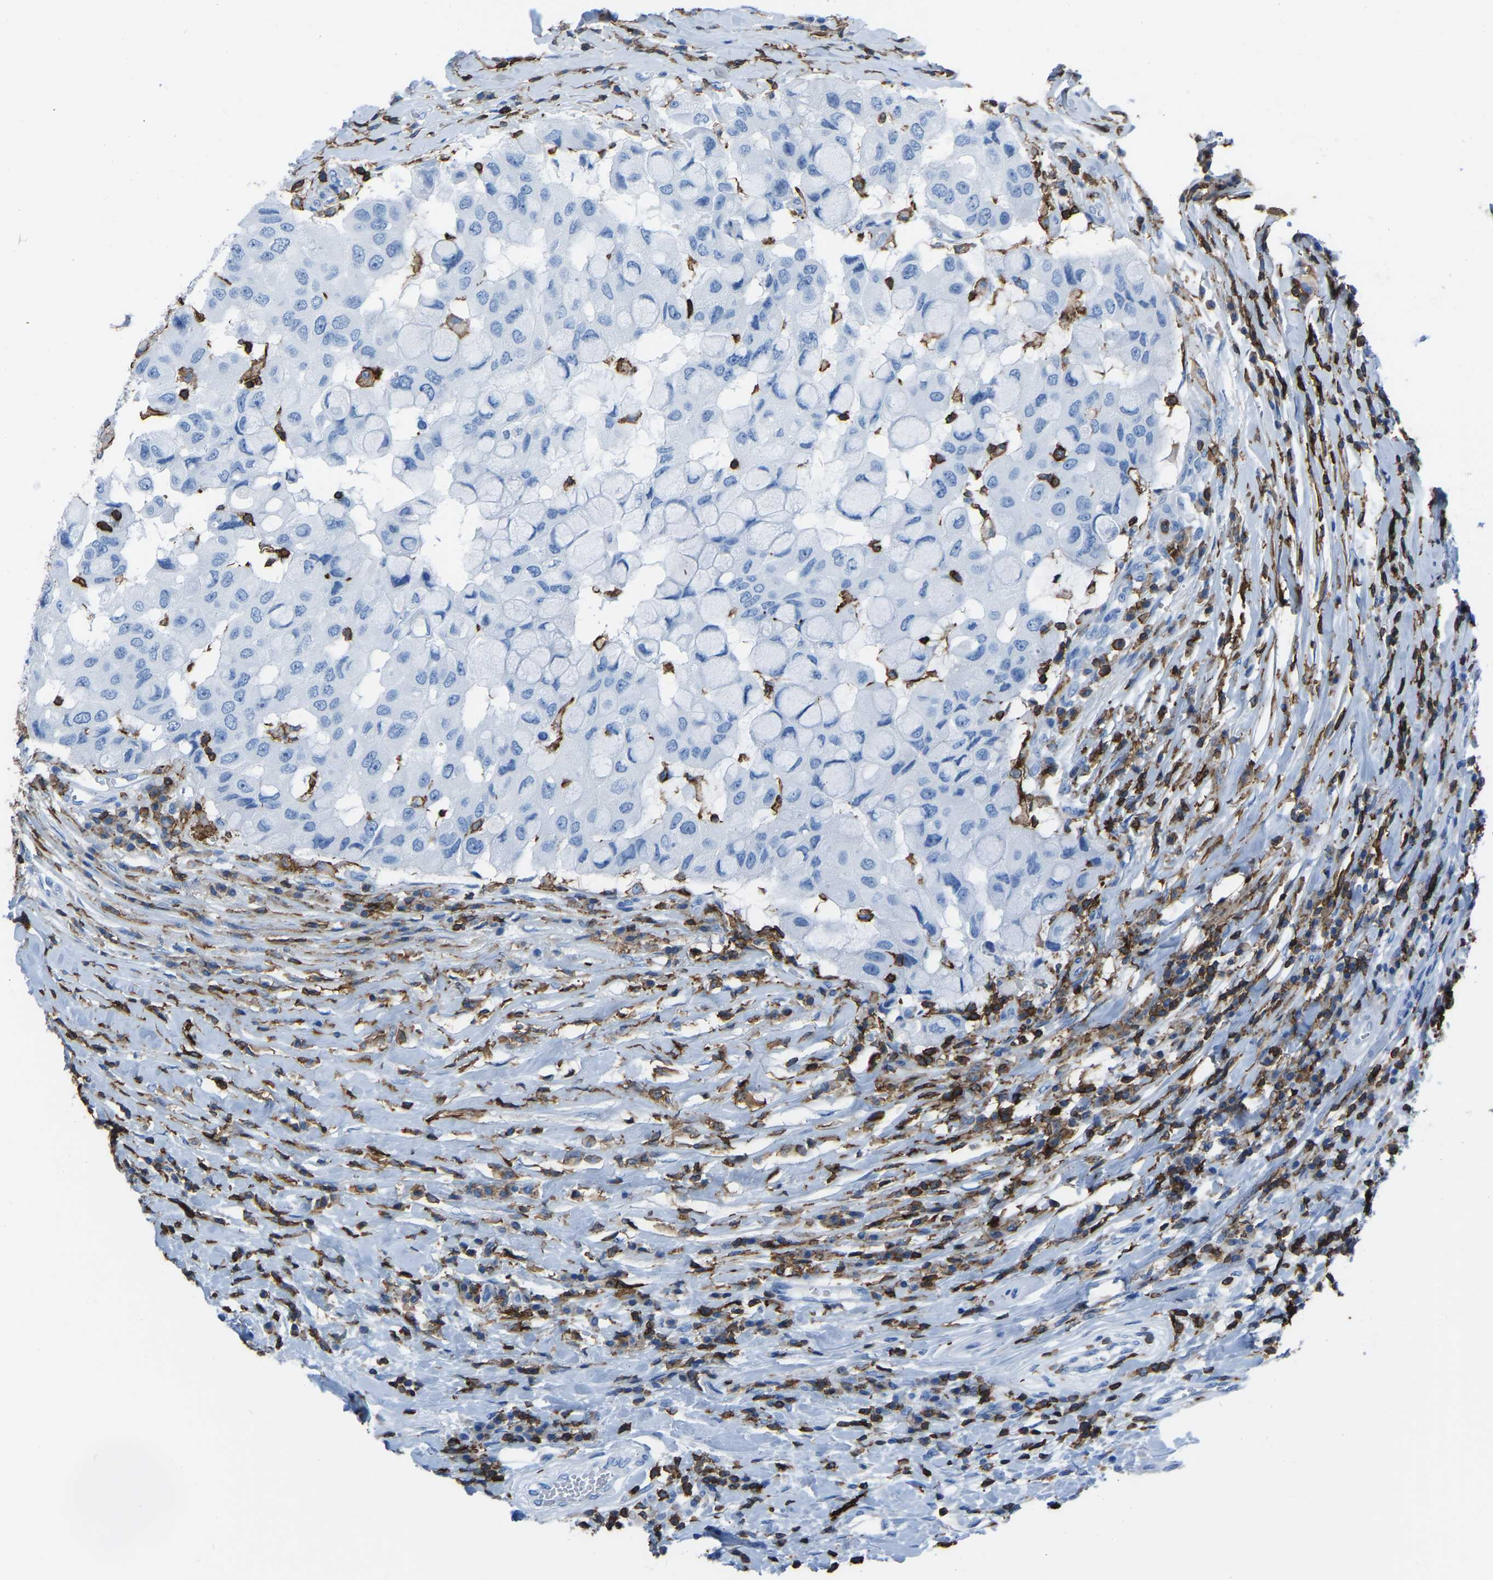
{"staining": {"intensity": "negative", "quantity": "none", "location": "none"}, "tissue": "breast cancer", "cell_type": "Tumor cells", "image_type": "cancer", "snomed": [{"axis": "morphology", "description": "Duct carcinoma"}, {"axis": "topography", "description": "Breast"}], "caption": "An image of human breast invasive ductal carcinoma is negative for staining in tumor cells. (DAB (3,3'-diaminobenzidine) IHC visualized using brightfield microscopy, high magnification).", "gene": "LSP1", "patient": {"sex": "female", "age": 27}}